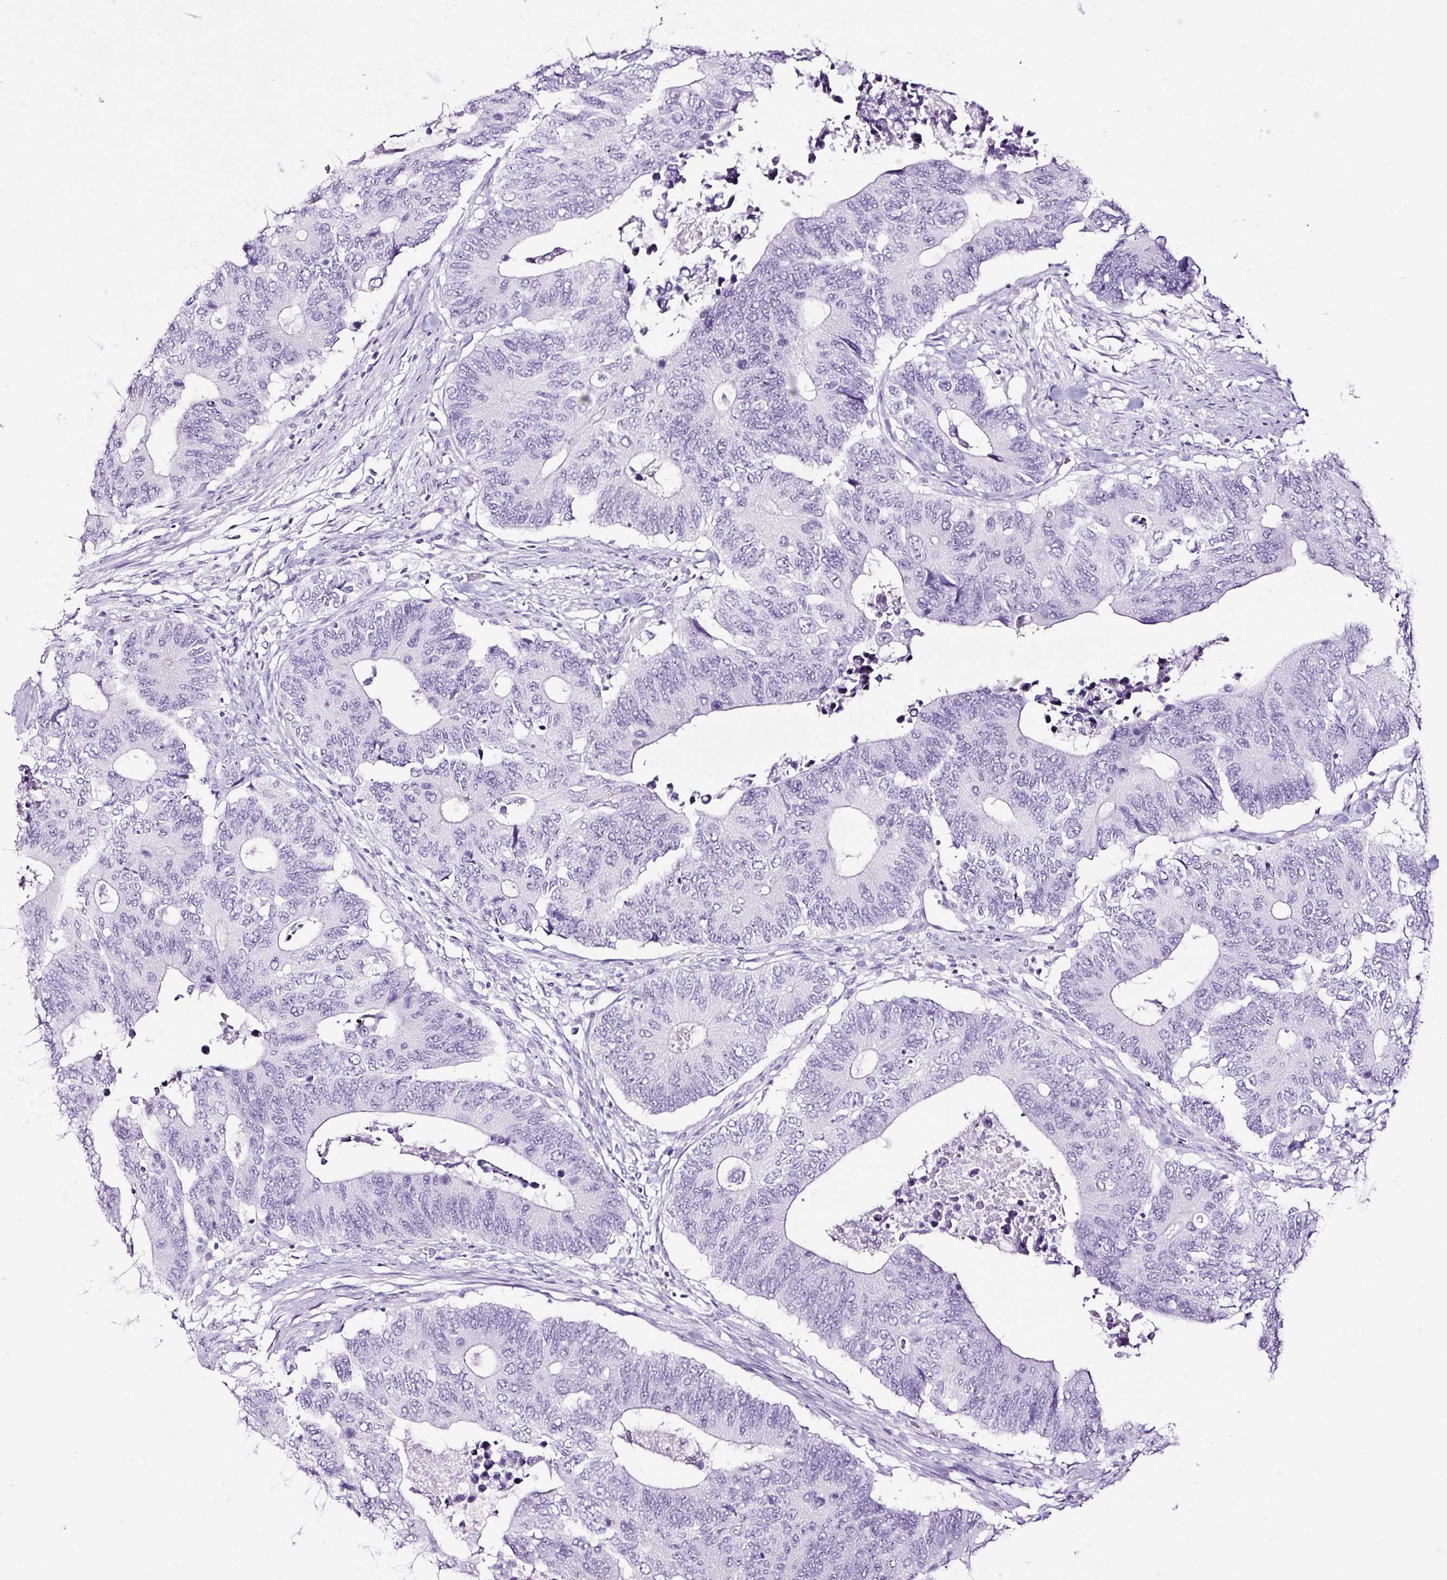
{"staining": {"intensity": "negative", "quantity": "none", "location": "none"}, "tissue": "colorectal cancer", "cell_type": "Tumor cells", "image_type": "cancer", "snomed": [{"axis": "morphology", "description": "Adenocarcinoma, NOS"}, {"axis": "topography", "description": "Colon"}], "caption": "Immunohistochemical staining of human colorectal cancer (adenocarcinoma) shows no significant expression in tumor cells.", "gene": "NPHS2", "patient": {"sex": "male", "age": 87}}